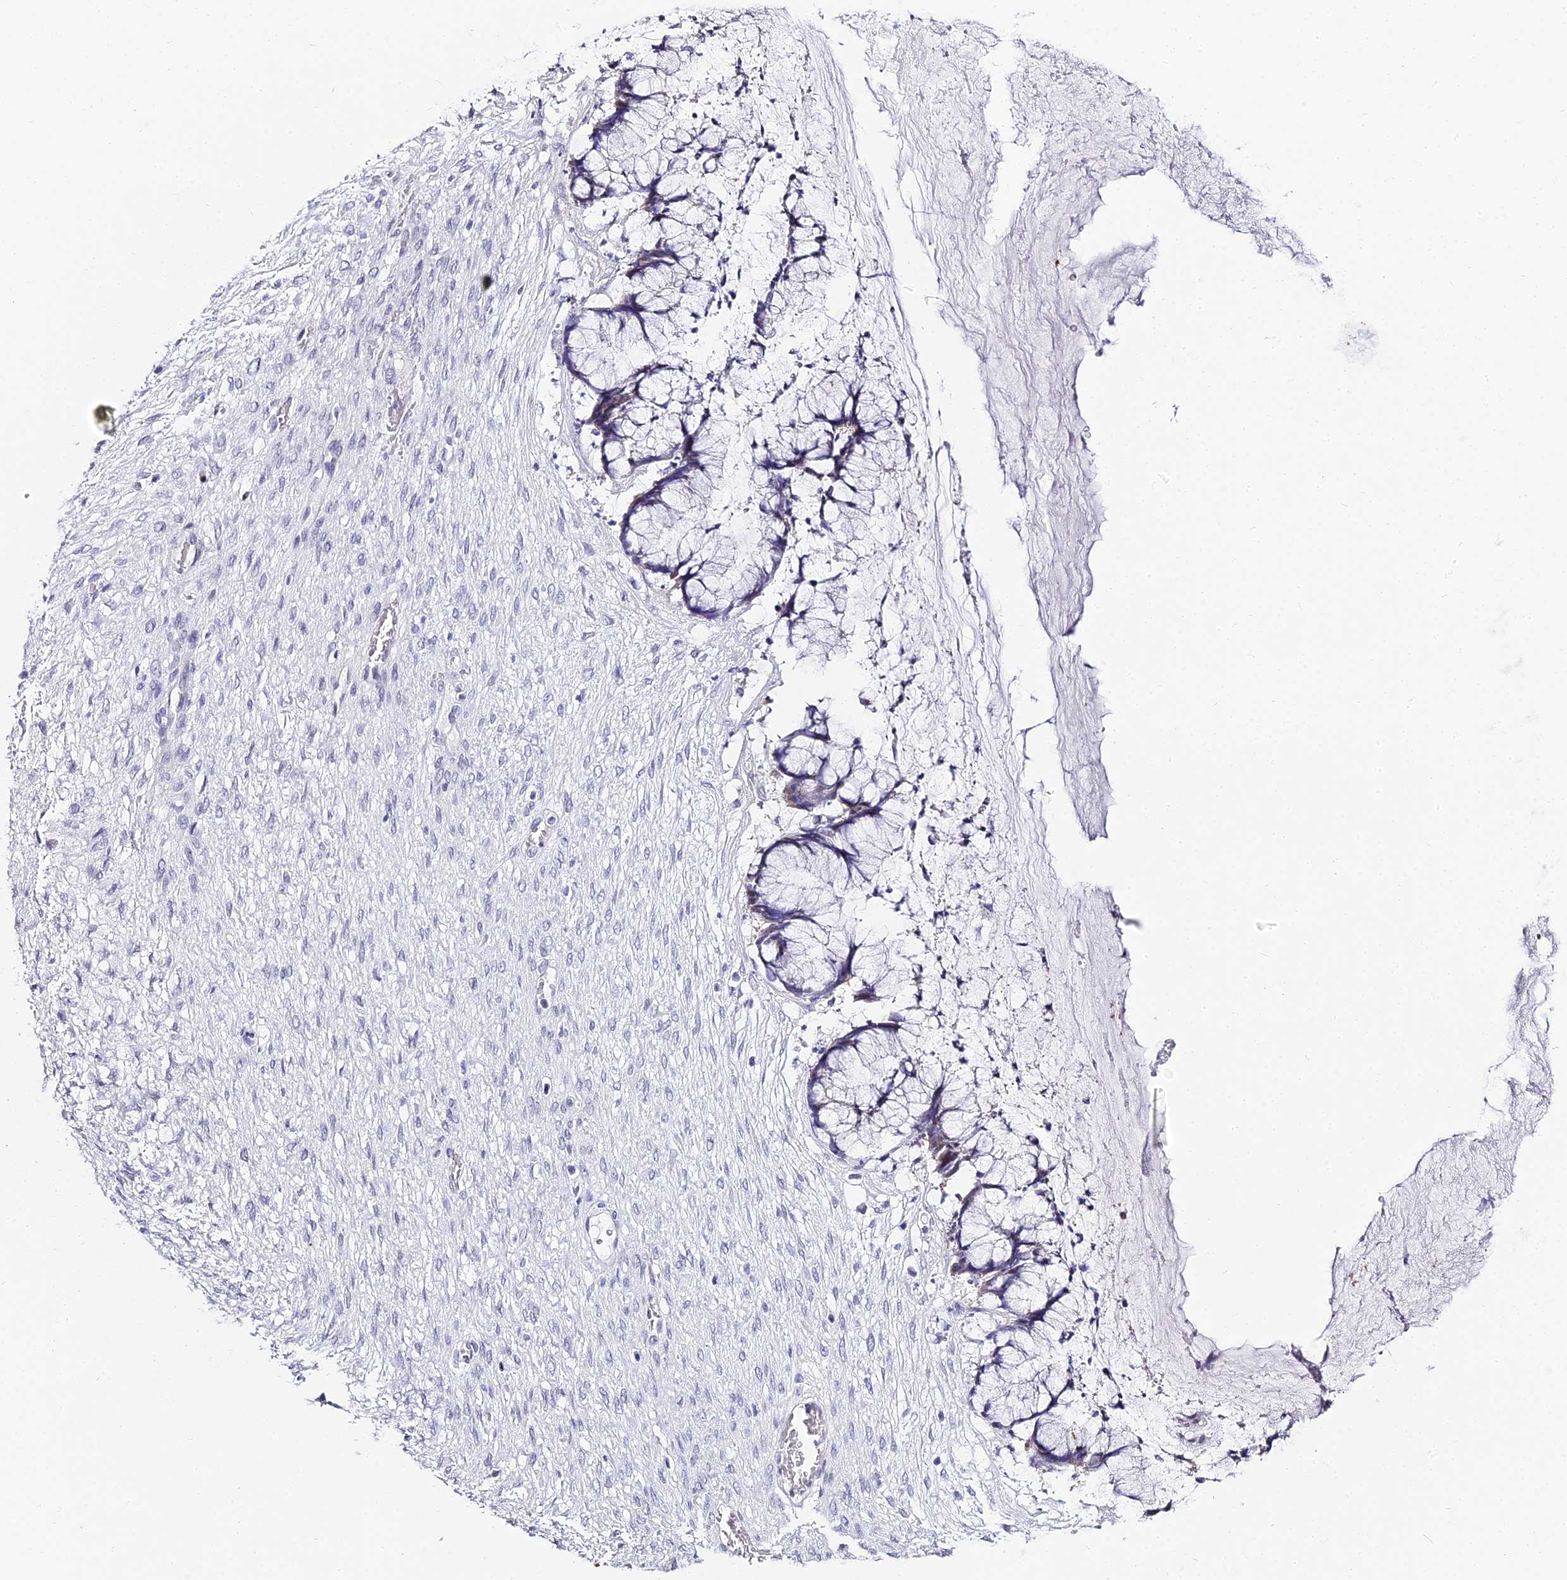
{"staining": {"intensity": "negative", "quantity": "none", "location": "none"}, "tissue": "ovarian cancer", "cell_type": "Tumor cells", "image_type": "cancer", "snomed": [{"axis": "morphology", "description": "Cystadenocarcinoma, mucinous, NOS"}, {"axis": "topography", "description": "Ovary"}], "caption": "Immunohistochemistry (IHC) micrograph of neoplastic tissue: human ovarian cancer (mucinous cystadenocarcinoma) stained with DAB exhibits no significant protein expression in tumor cells.", "gene": "ABHD14A-ACY1", "patient": {"sex": "female", "age": 42}}